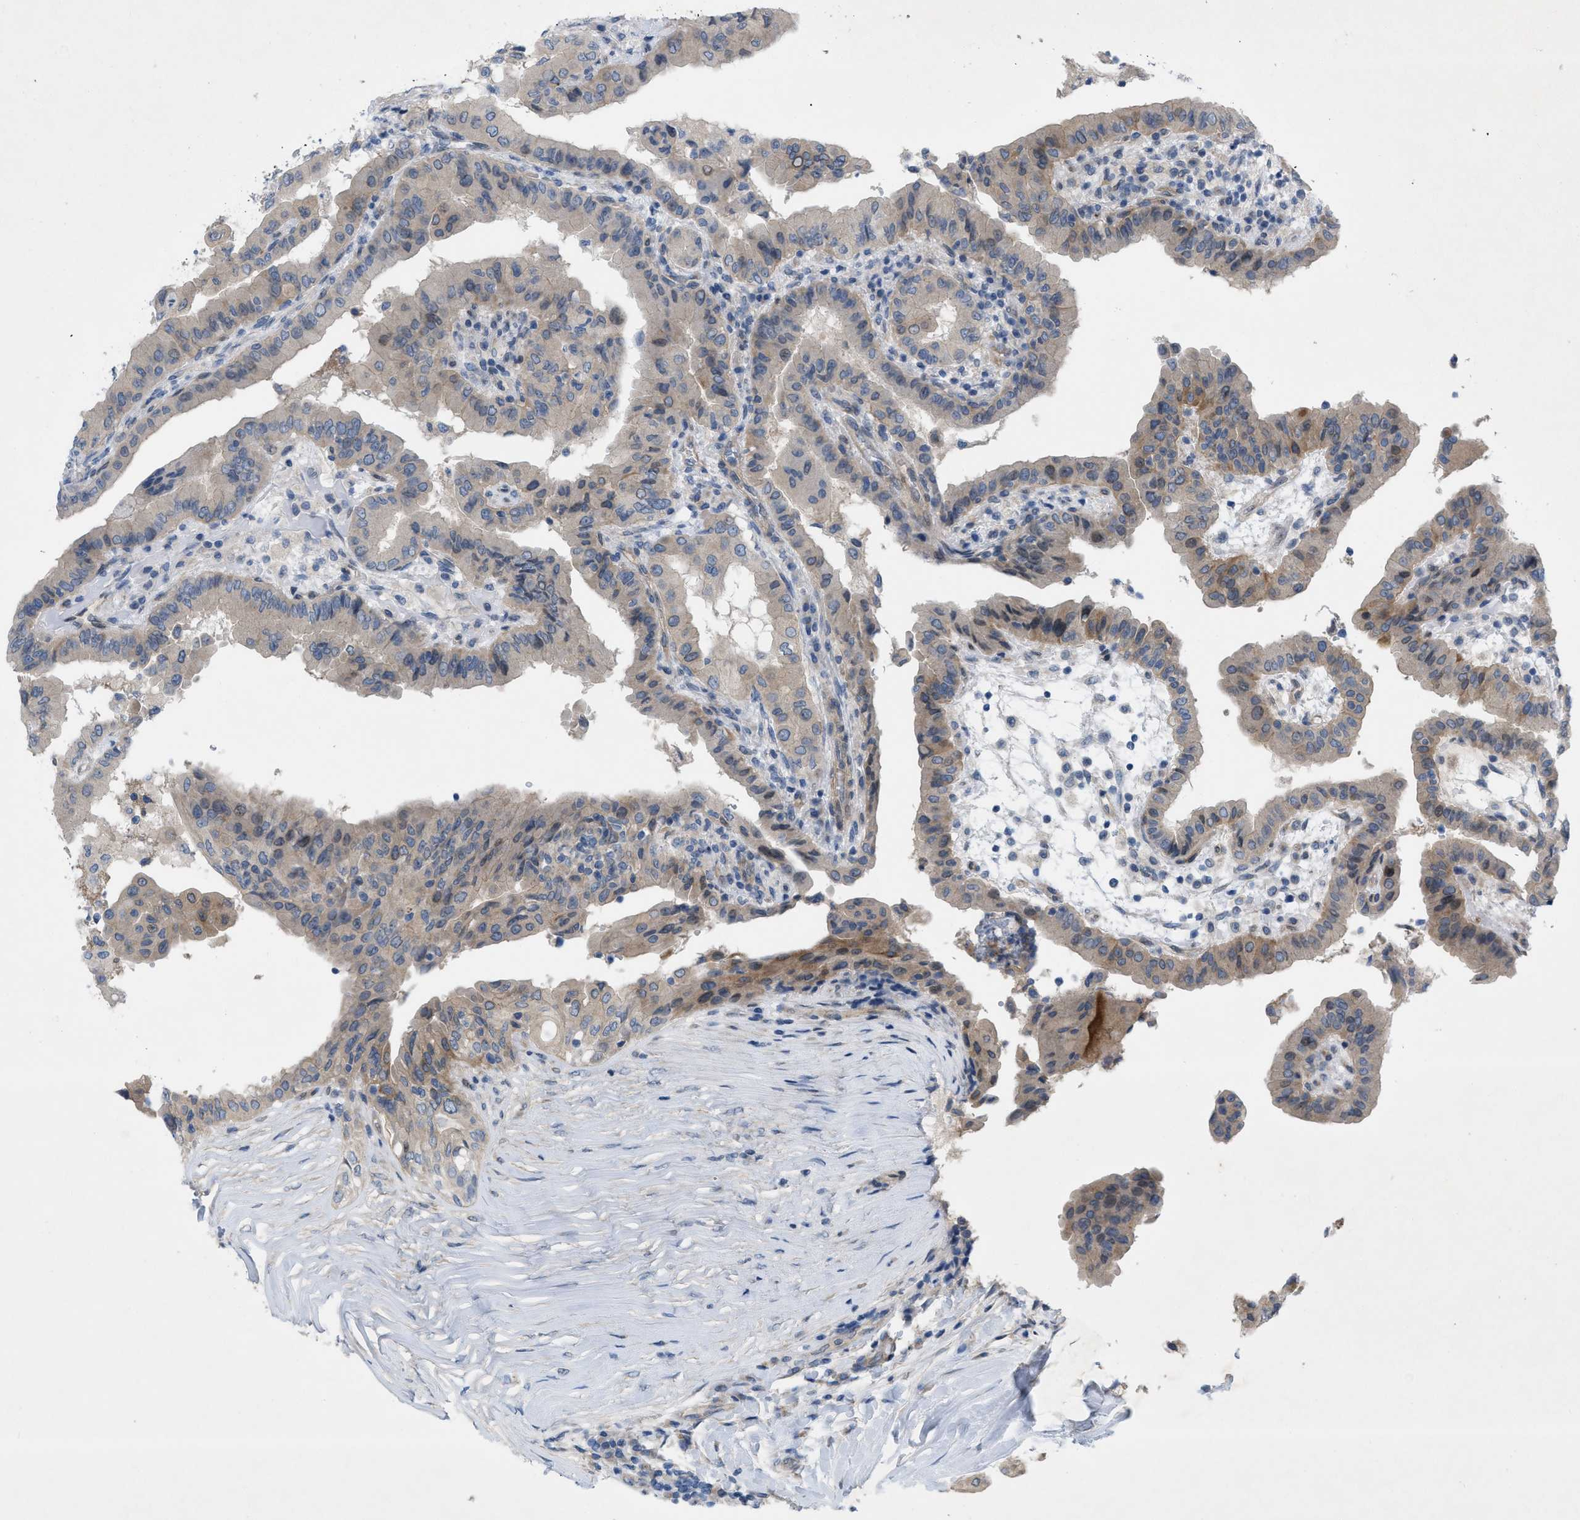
{"staining": {"intensity": "weak", "quantity": ">75%", "location": "cytoplasmic/membranous"}, "tissue": "thyroid cancer", "cell_type": "Tumor cells", "image_type": "cancer", "snomed": [{"axis": "morphology", "description": "Papillary adenocarcinoma, NOS"}, {"axis": "topography", "description": "Thyroid gland"}], "caption": "Protein staining exhibits weak cytoplasmic/membranous staining in about >75% of tumor cells in thyroid cancer. (brown staining indicates protein expression, while blue staining denotes nuclei).", "gene": "NDEL1", "patient": {"sex": "male", "age": 33}}